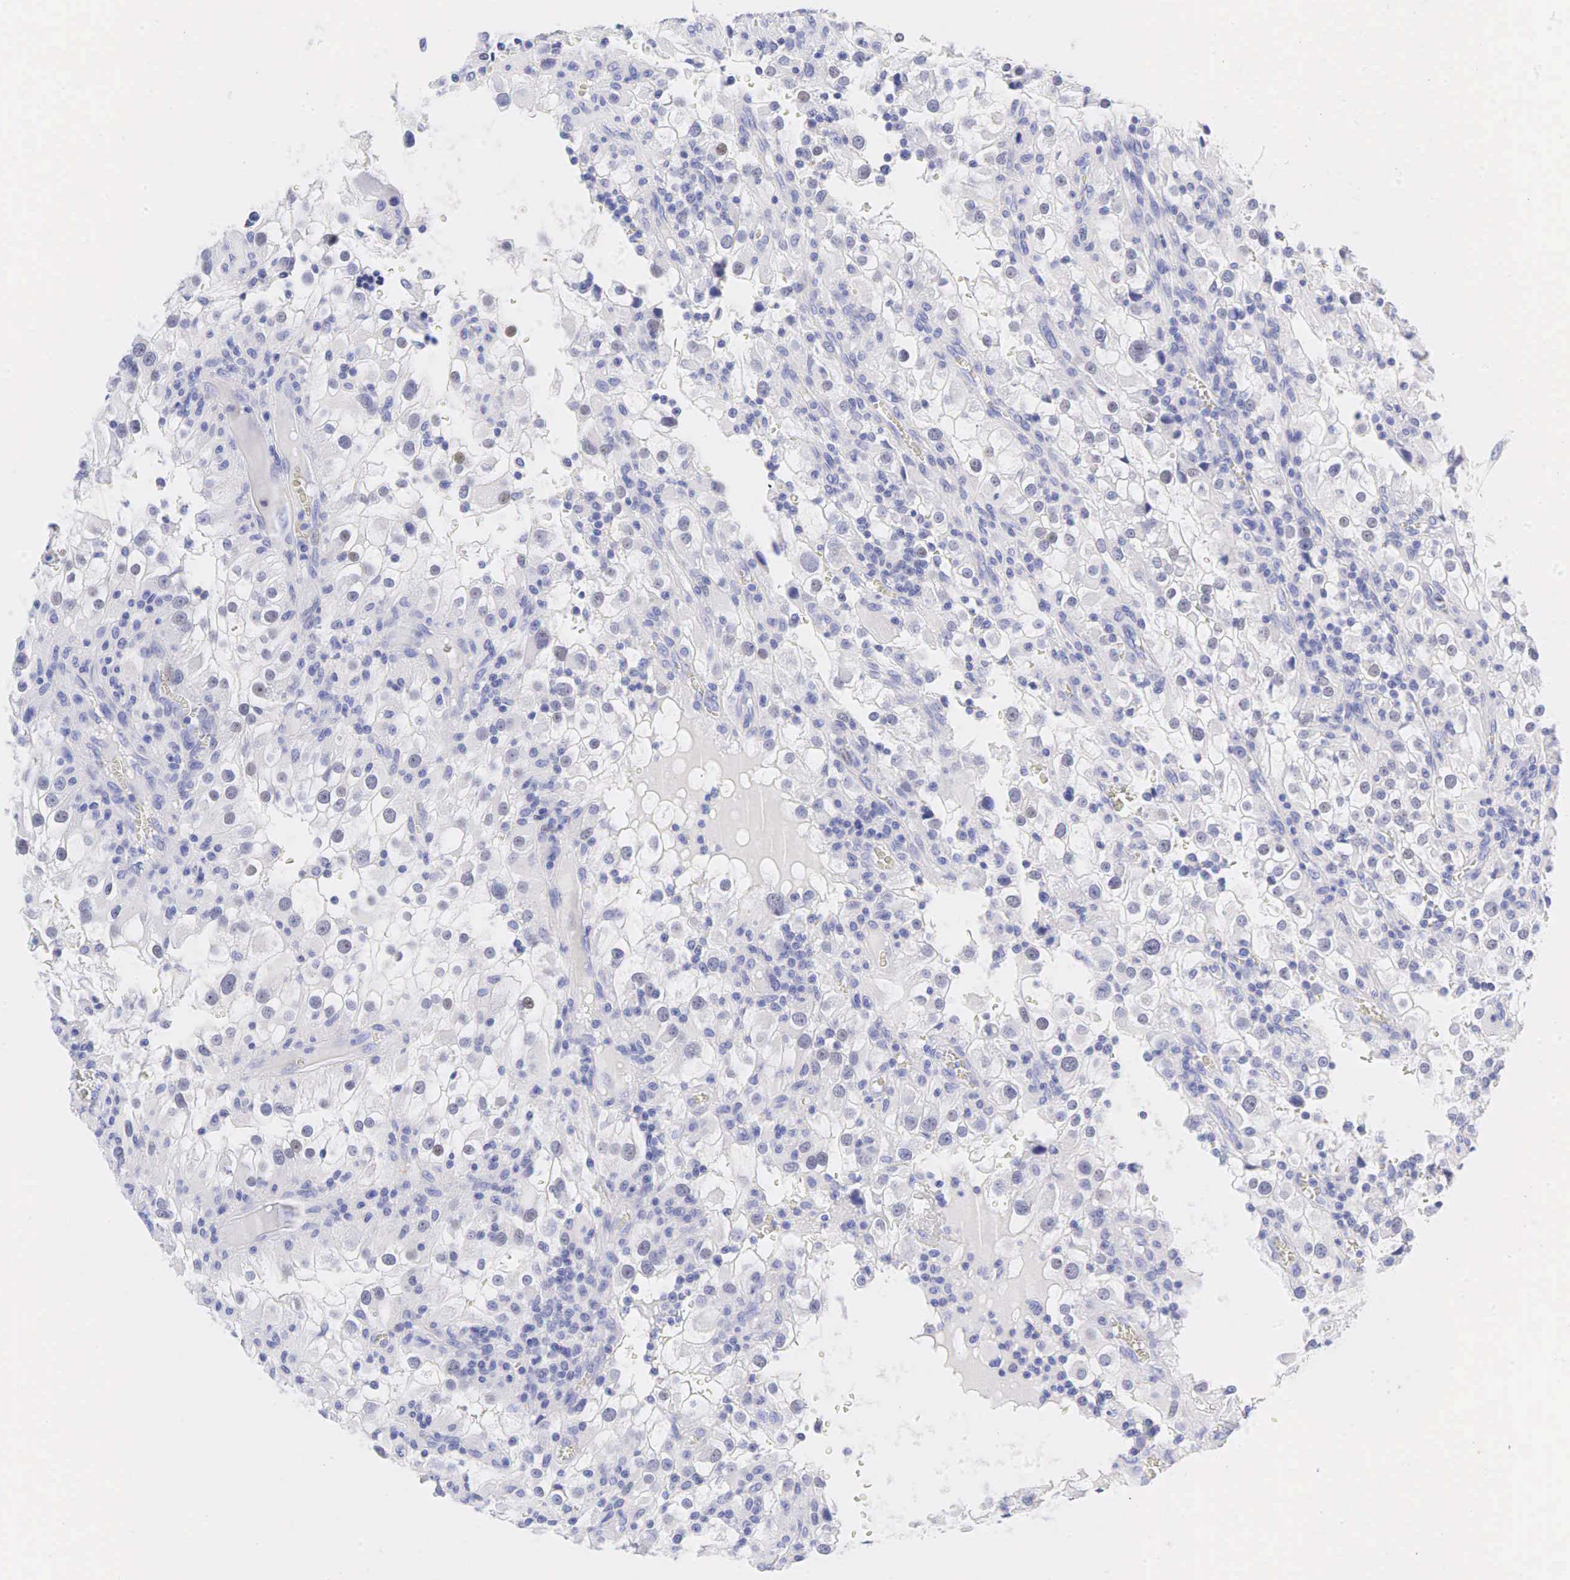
{"staining": {"intensity": "negative", "quantity": "none", "location": "none"}, "tissue": "renal cancer", "cell_type": "Tumor cells", "image_type": "cancer", "snomed": [{"axis": "morphology", "description": "Adenocarcinoma, NOS"}, {"axis": "topography", "description": "Kidney"}], "caption": "This is a histopathology image of IHC staining of adenocarcinoma (renal), which shows no staining in tumor cells. Nuclei are stained in blue.", "gene": "AR", "patient": {"sex": "female", "age": 52}}